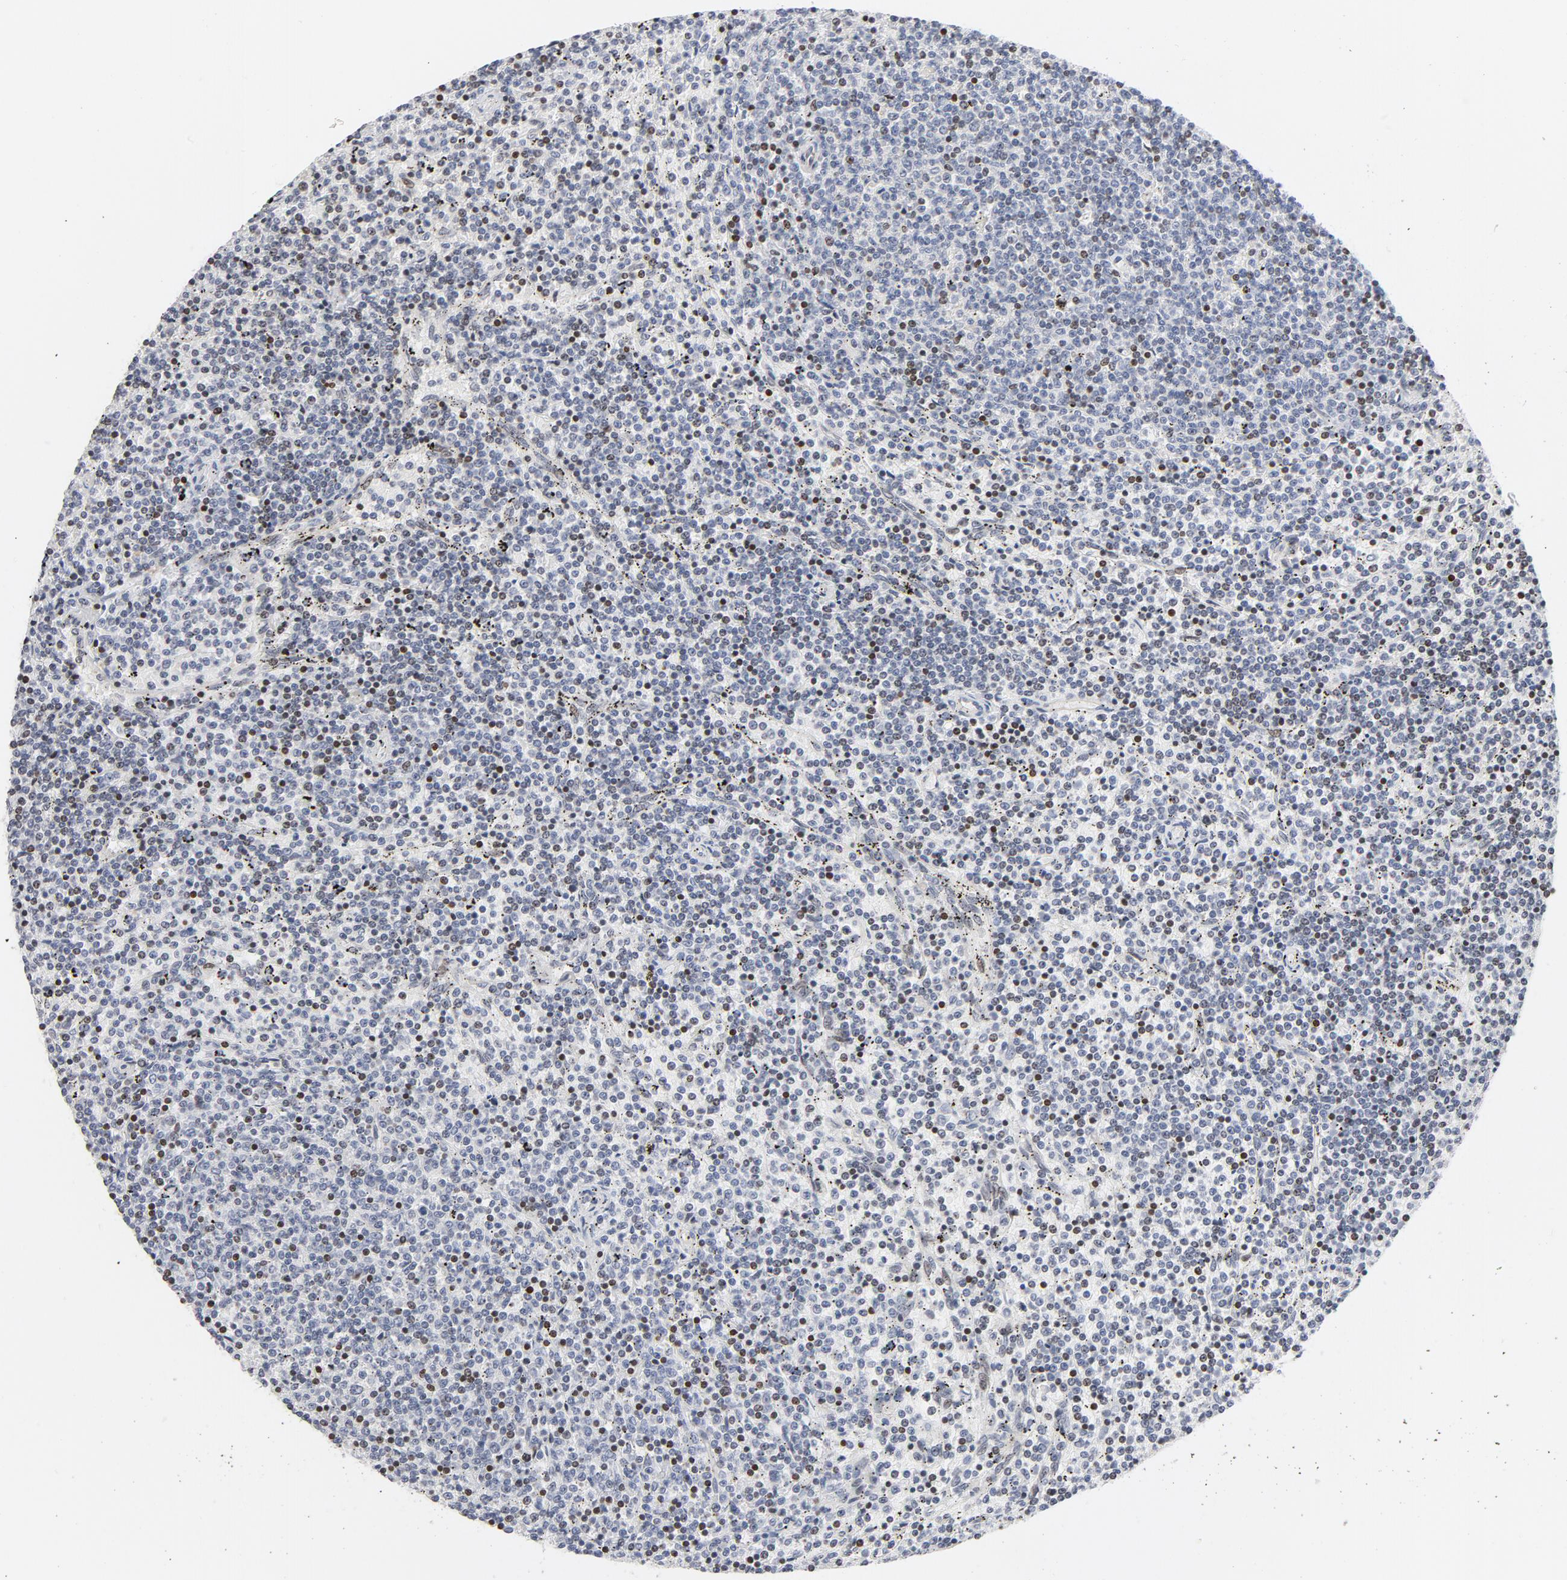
{"staining": {"intensity": "moderate", "quantity": "<25%", "location": "nuclear"}, "tissue": "lymphoma", "cell_type": "Tumor cells", "image_type": "cancer", "snomed": [{"axis": "morphology", "description": "Malignant lymphoma, non-Hodgkin's type, Low grade"}, {"axis": "topography", "description": "Spleen"}], "caption": "Immunohistochemical staining of human lymphoma exhibits low levels of moderate nuclear protein positivity in about <25% of tumor cells.", "gene": "NFIC", "patient": {"sex": "female", "age": 50}}